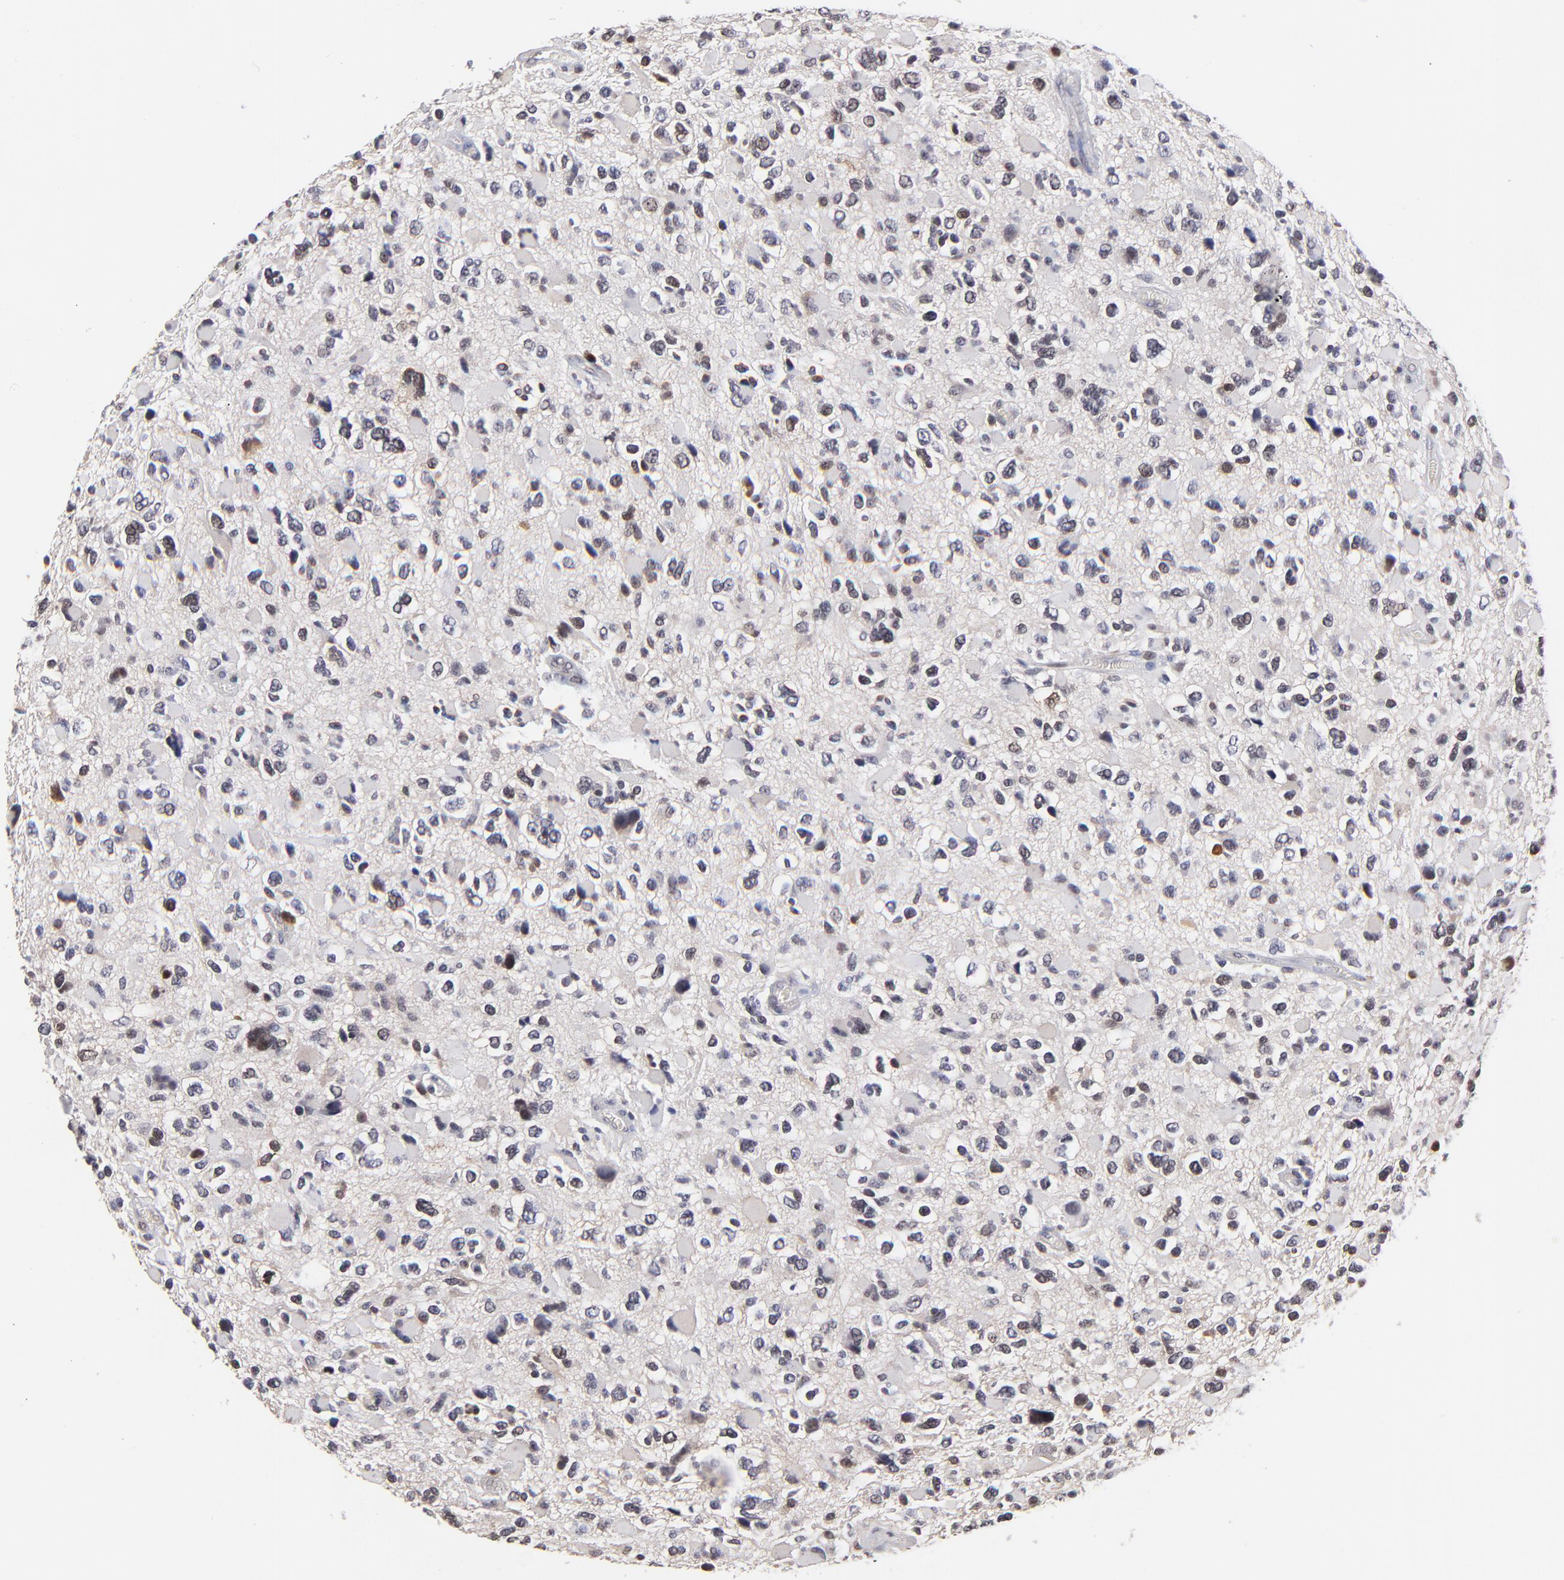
{"staining": {"intensity": "moderate", "quantity": "<25%", "location": "nuclear"}, "tissue": "glioma", "cell_type": "Tumor cells", "image_type": "cancer", "snomed": [{"axis": "morphology", "description": "Glioma, malignant, High grade"}, {"axis": "topography", "description": "Brain"}], "caption": "High-grade glioma (malignant) stained with a brown dye shows moderate nuclear positive positivity in approximately <25% of tumor cells.", "gene": "DCTPP1", "patient": {"sex": "female", "age": 37}}